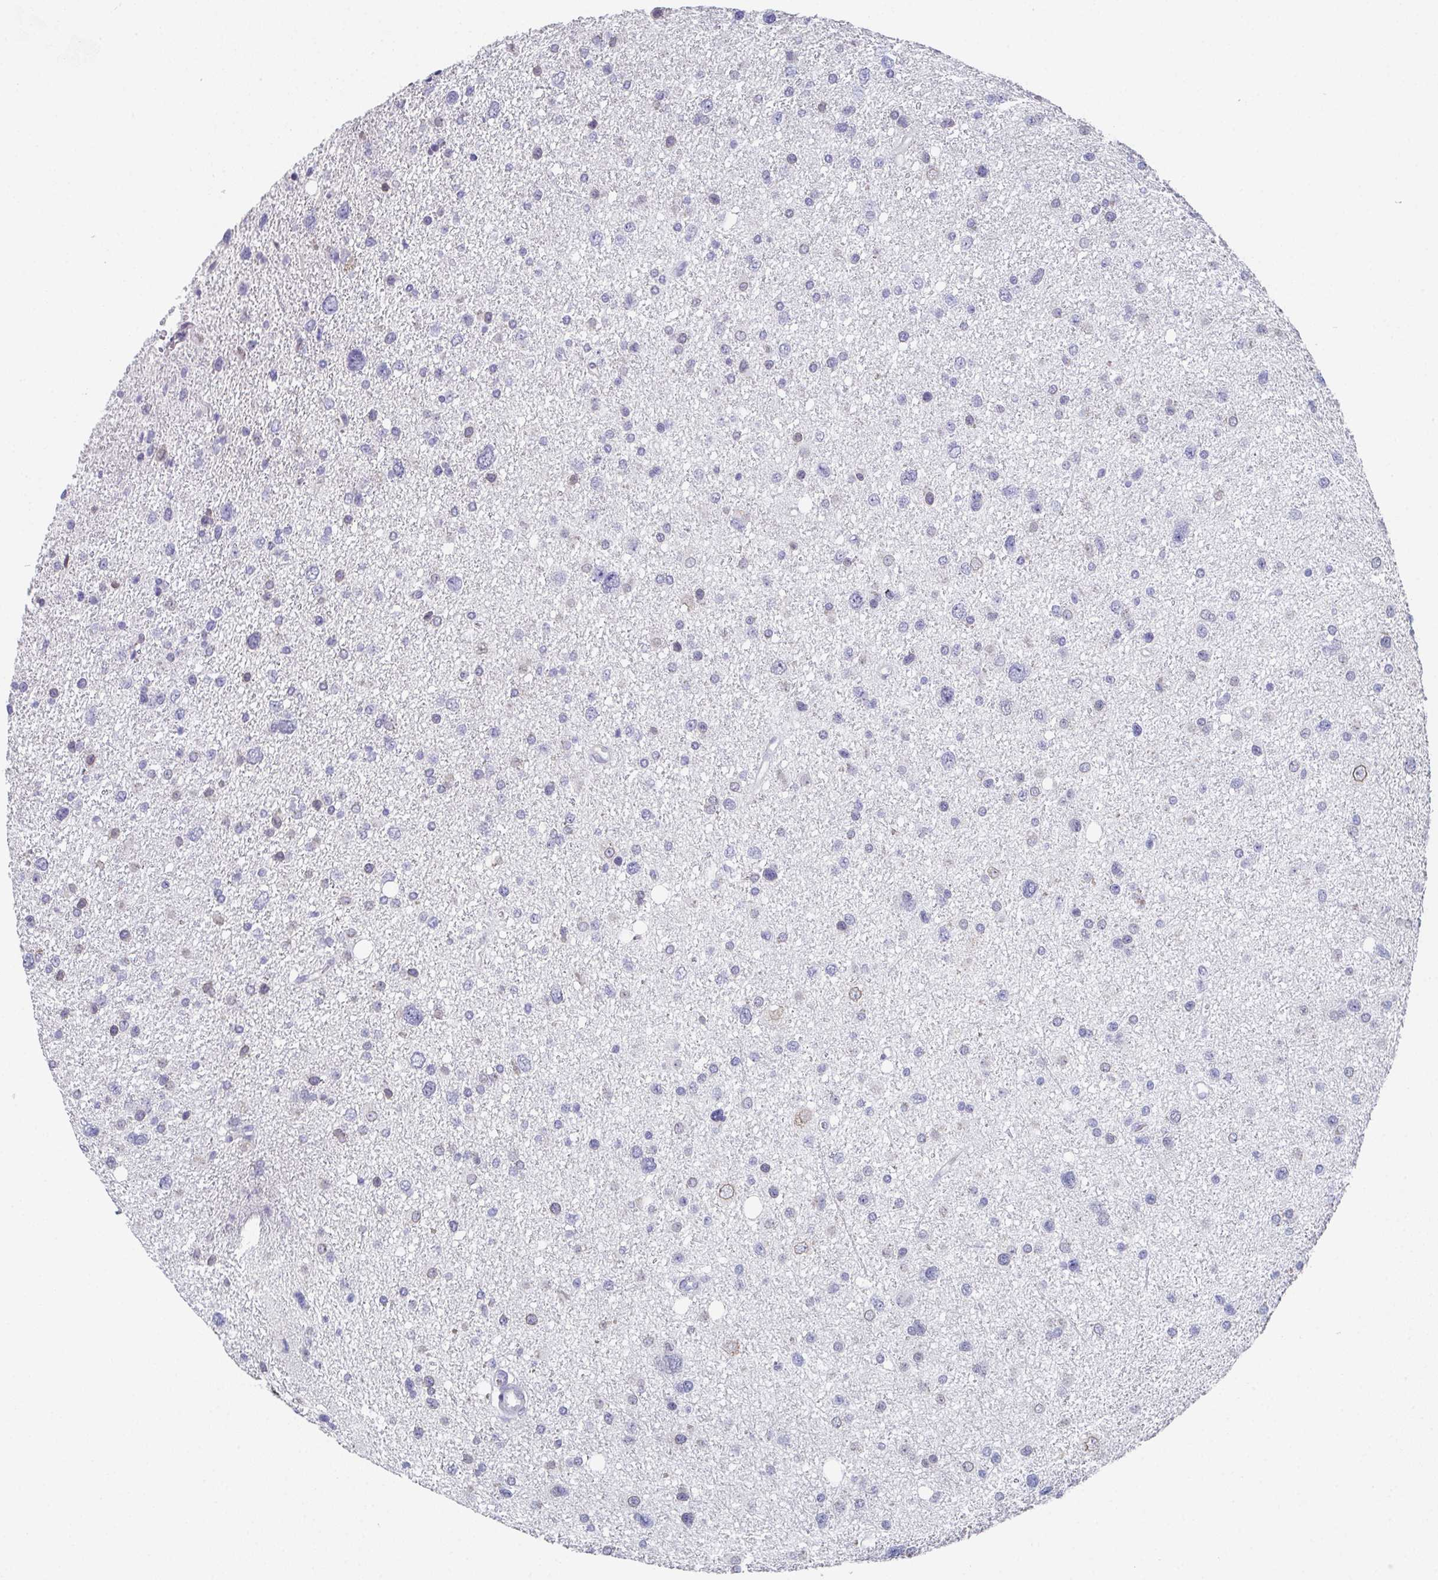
{"staining": {"intensity": "weak", "quantity": "<25%", "location": "nuclear"}, "tissue": "glioma", "cell_type": "Tumor cells", "image_type": "cancer", "snomed": [{"axis": "morphology", "description": "Glioma, malignant, Low grade"}, {"axis": "topography", "description": "Brain"}], "caption": "The image displays no significant expression in tumor cells of glioma. (DAB (3,3'-diaminobenzidine) immunohistochemistry (IHC), high magnification).", "gene": "DYDC2", "patient": {"sex": "female", "age": 55}}